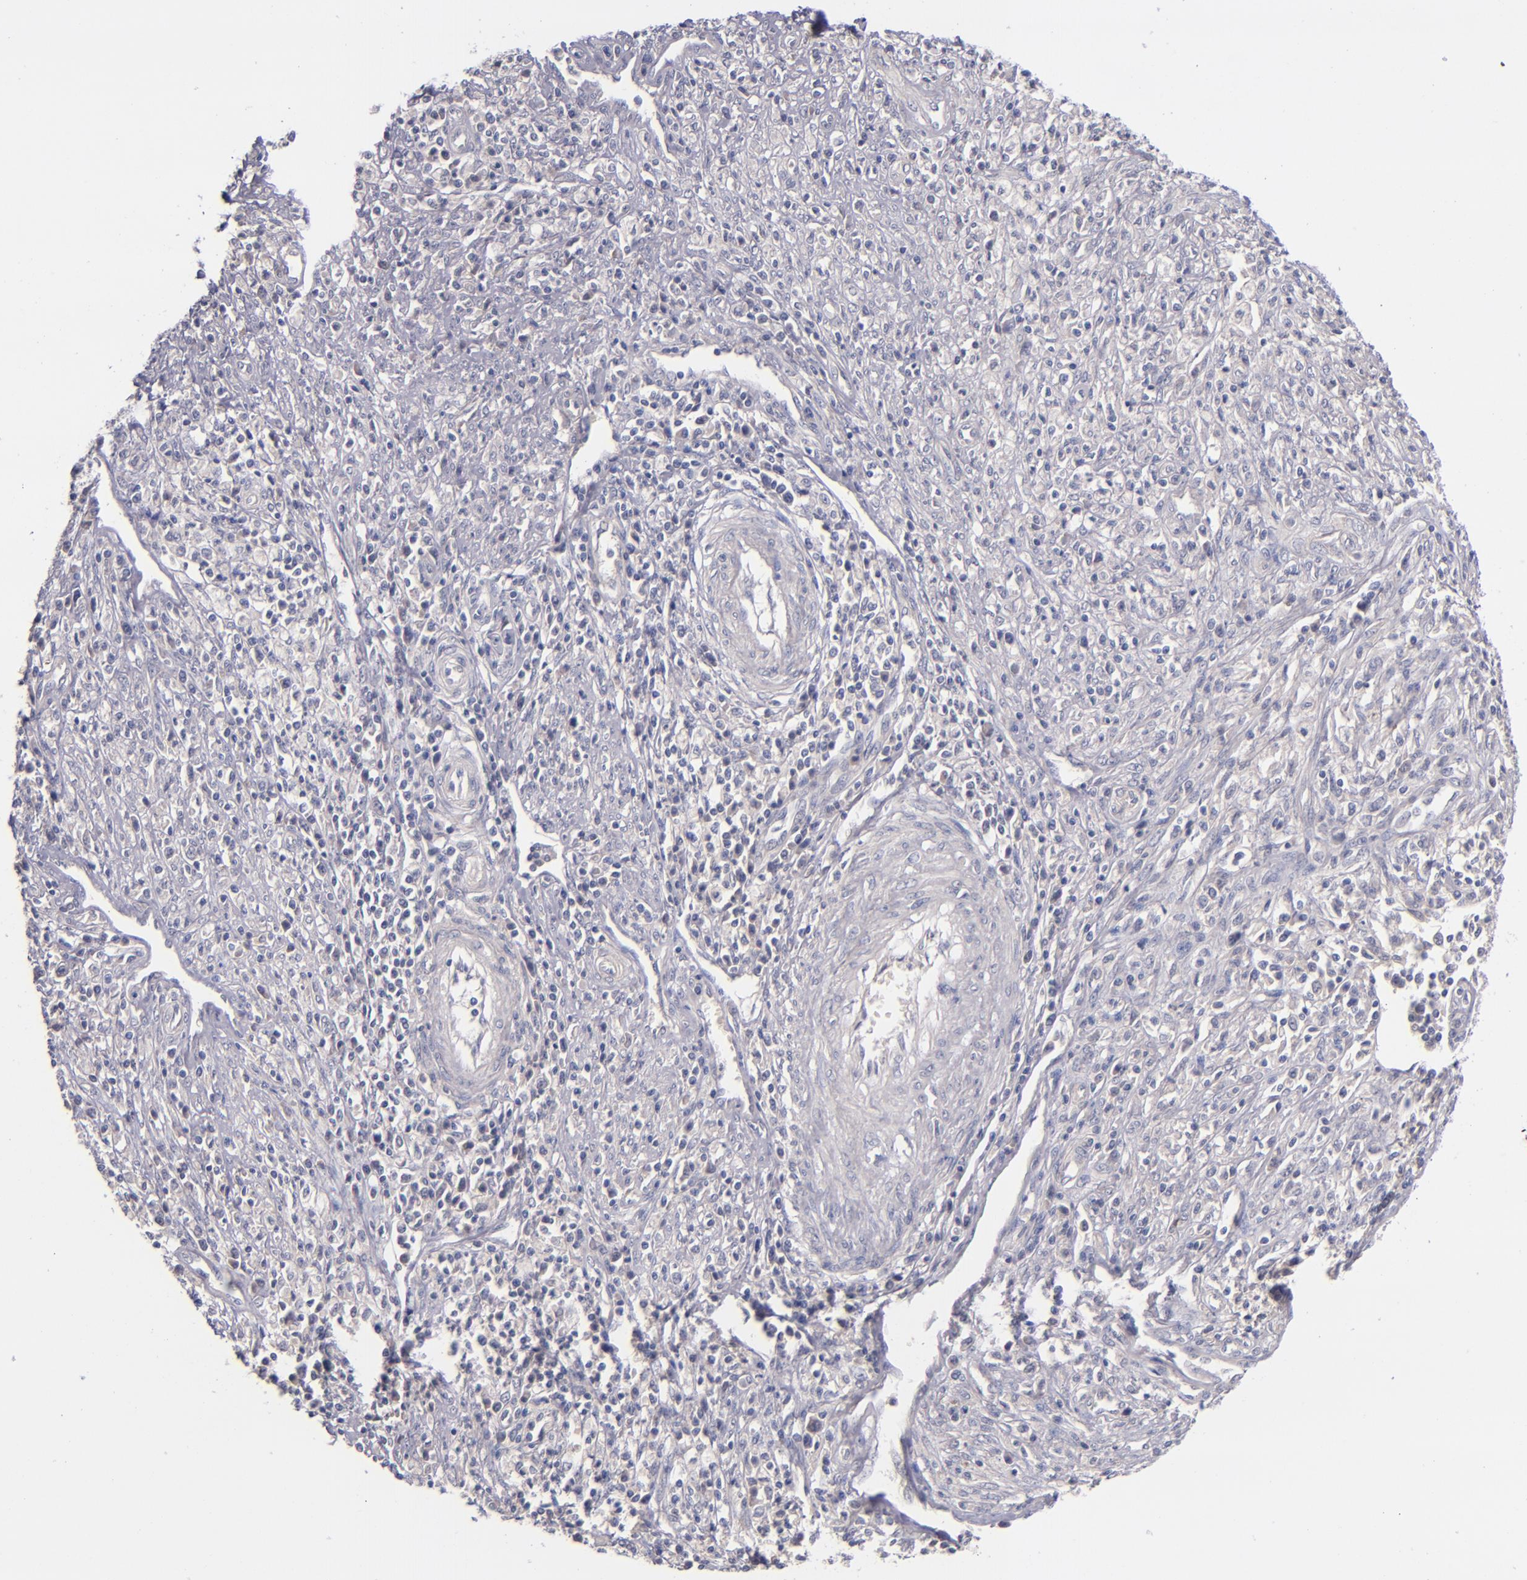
{"staining": {"intensity": "negative", "quantity": "none", "location": "none"}, "tissue": "cervical cancer", "cell_type": "Tumor cells", "image_type": "cancer", "snomed": [{"axis": "morphology", "description": "Adenocarcinoma, NOS"}, {"axis": "topography", "description": "Cervix"}], "caption": "The IHC image has no significant expression in tumor cells of cervical cancer (adenocarcinoma) tissue.", "gene": "TSC2", "patient": {"sex": "female", "age": 36}}